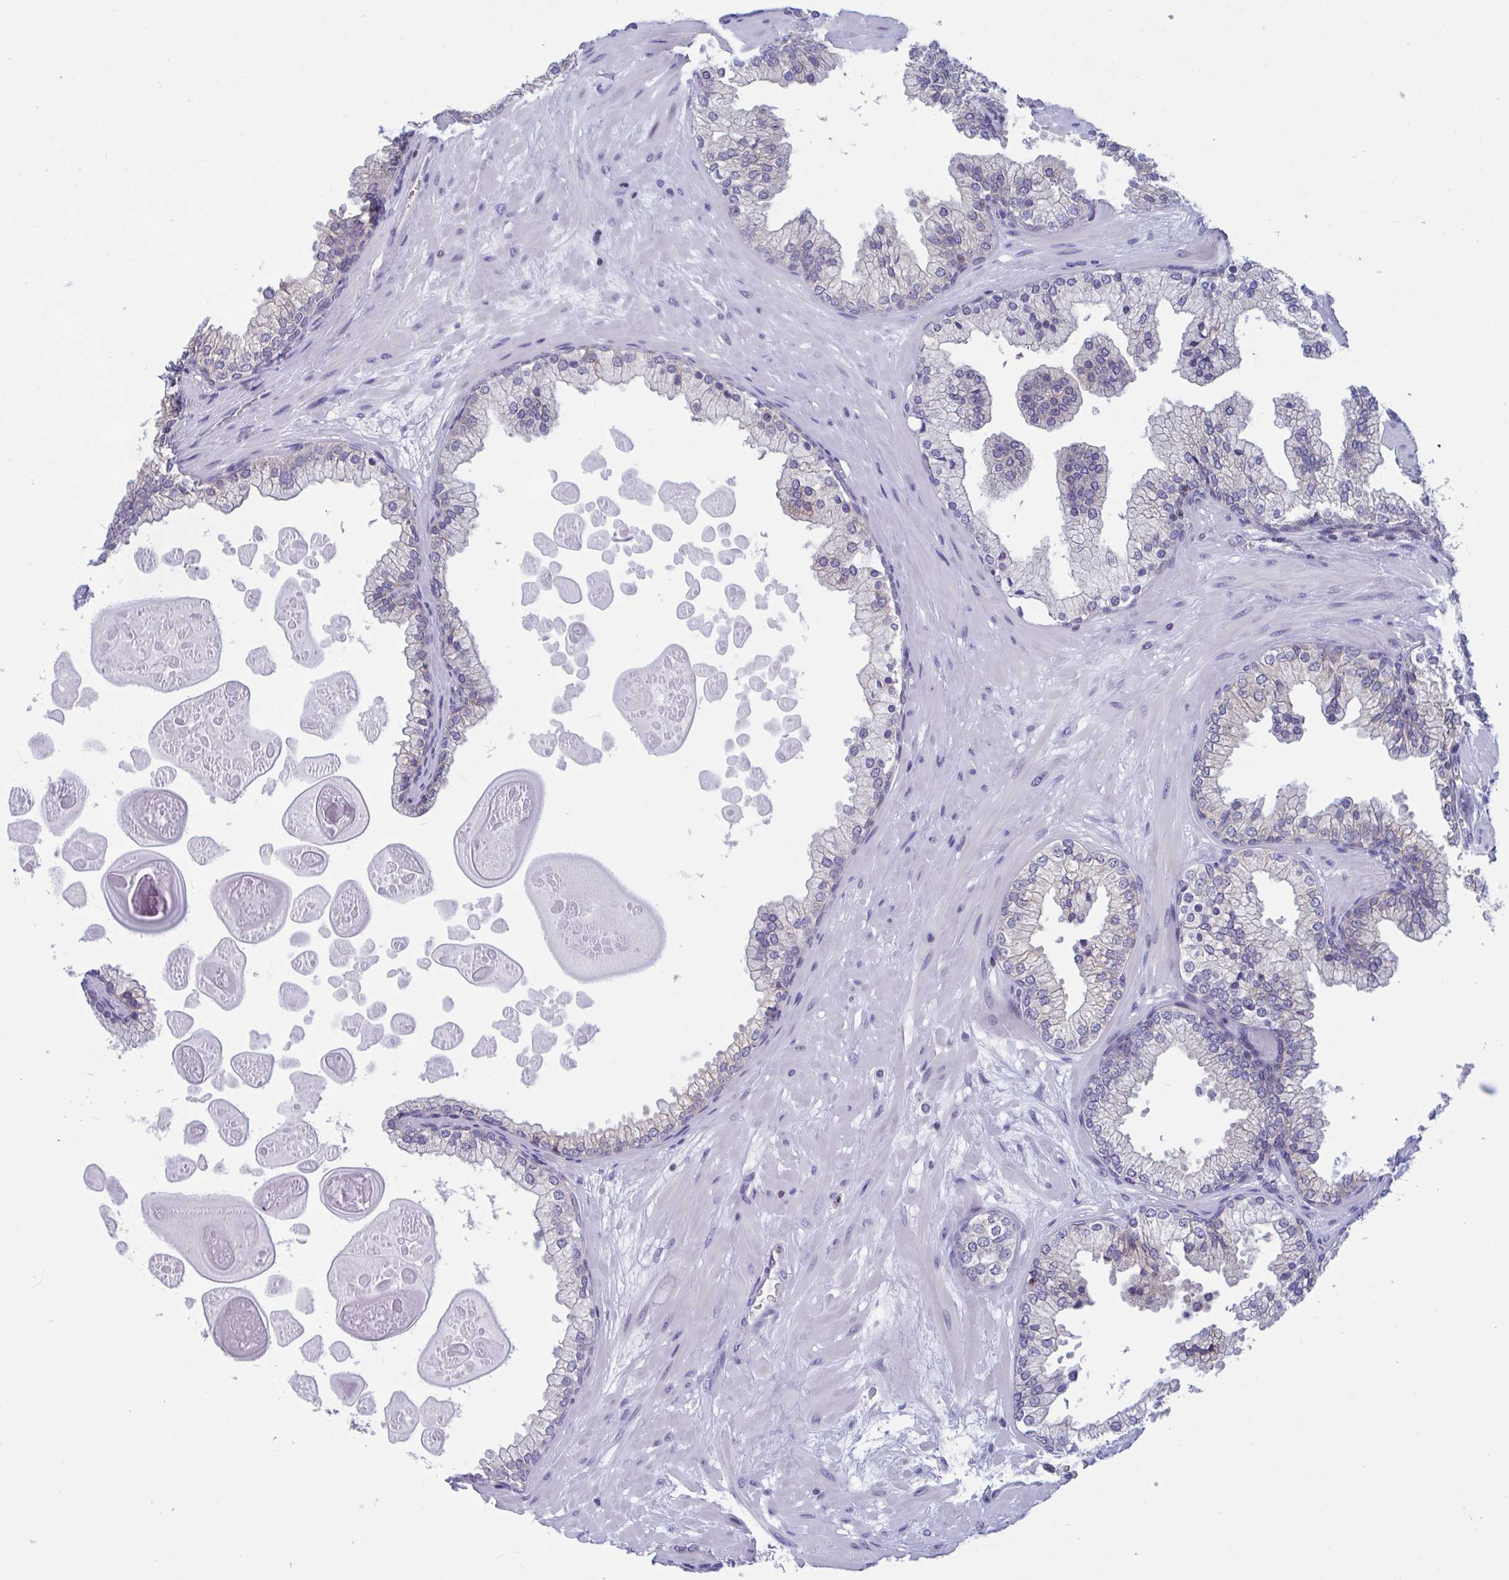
{"staining": {"intensity": "negative", "quantity": "none", "location": "none"}, "tissue": "prostate", "cell_type": "Glandular cells", "image_type": "normal", "snomed": [{"axis": "morphology", "description": "Normal tissue, NOS"}, {"axis": "topography", "description": "Prostate"}, {"axis": "topography", "description": "Peripheral nerve tissue"}], "caption": "An image of prostate stained for a protein displays no brown staining in glandular cells.", "gene": "SNX11", "patient": {"sex": "male", "age": 61}}